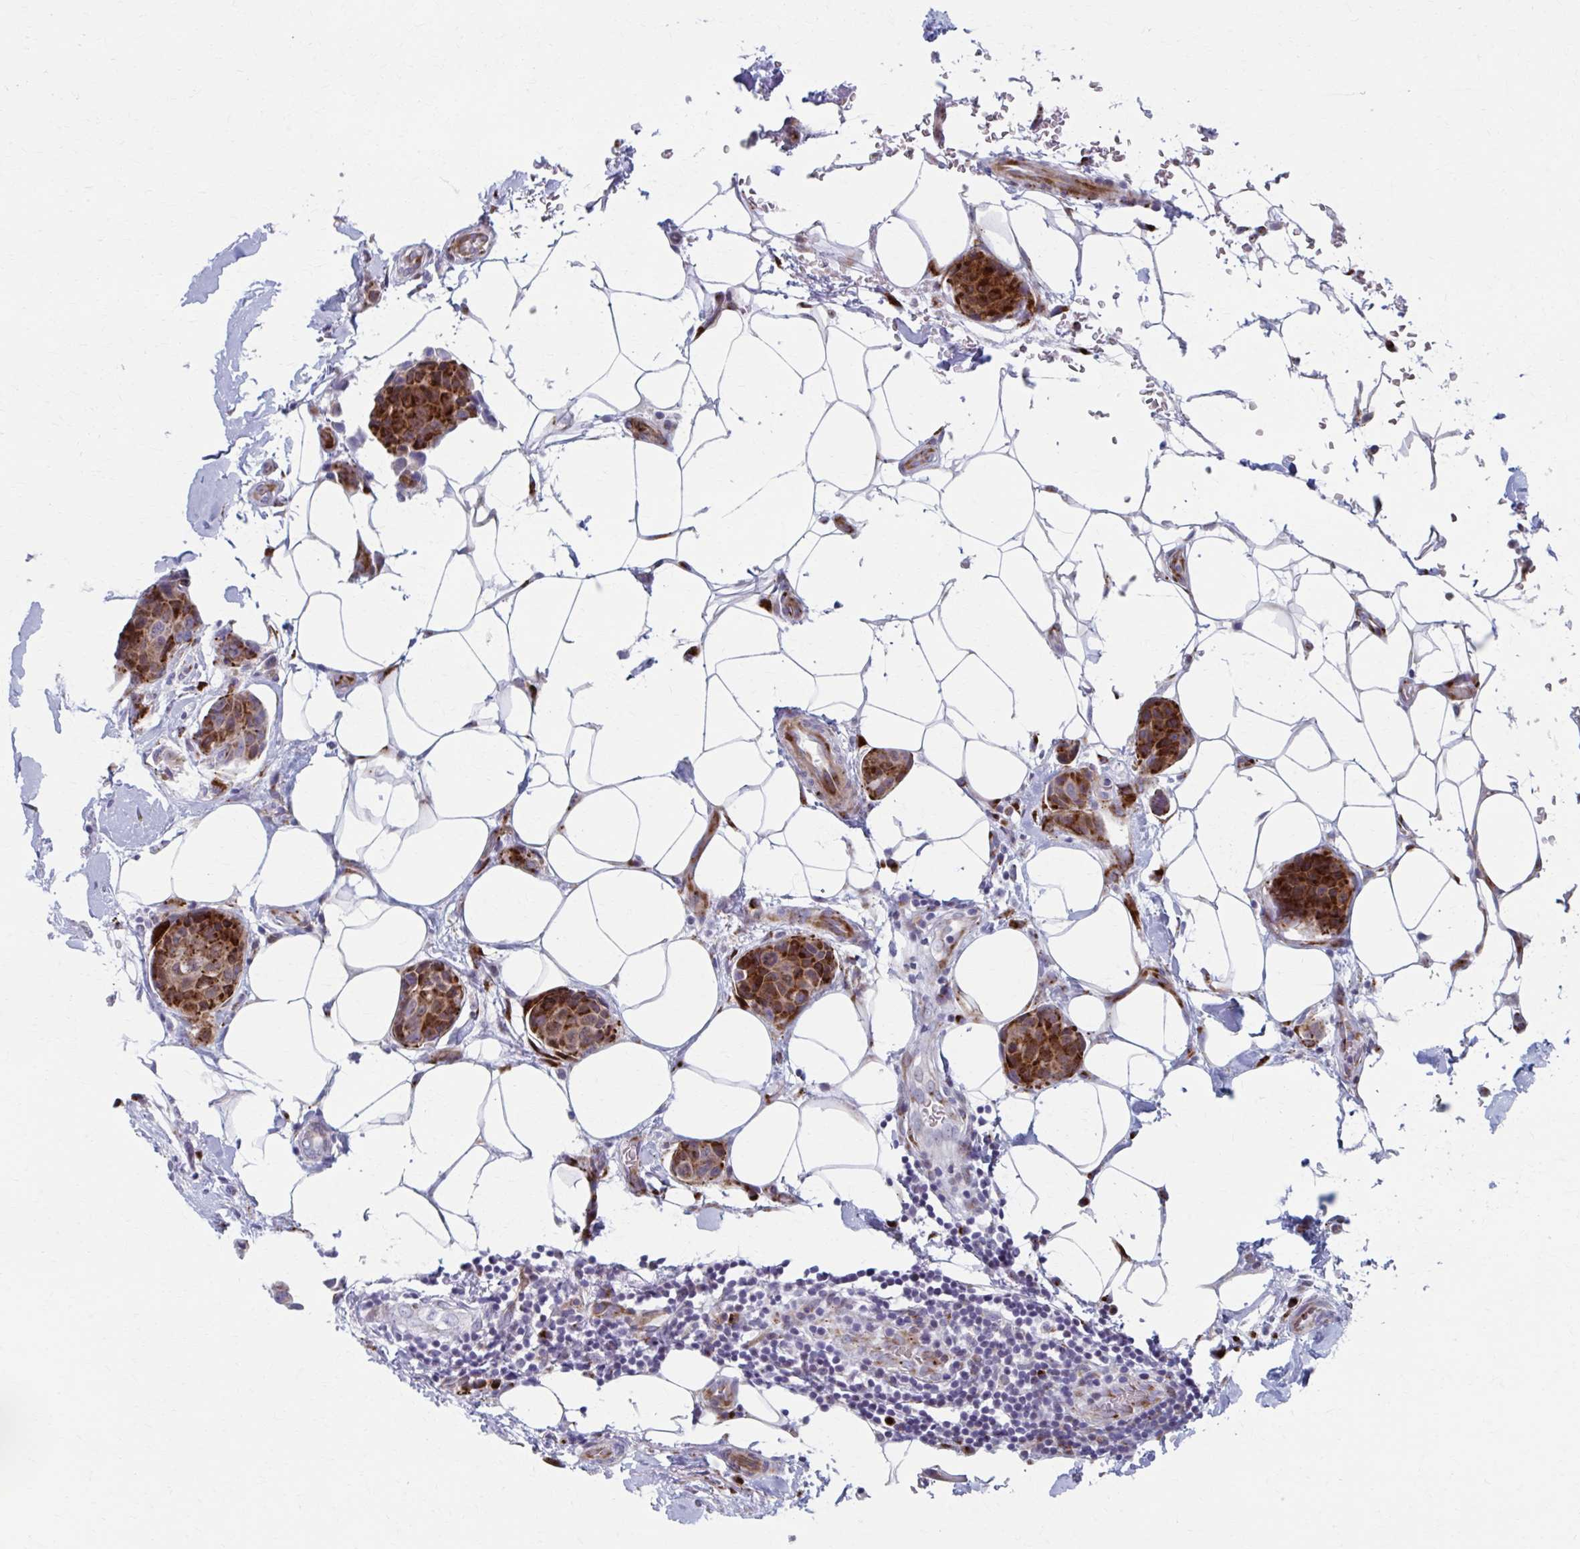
{"staining": {"intensity": "strong", "quantity": ">75%", "location": "cytoplasmic/membranous"}, "tissue": "breast cancer", "cell_type": "Tumor cells", "image_type": "cancer", "snomed": [{"axis": "morphology", "description": "Duct carcinoma"}, {"axis": "topography", "description": "Breast"}, {"axis": "topography", "description": "Lymph node"}], "caption": "Immunohistochemical staining of human invasive ductal carcinoma (breast) shows strong cytoplasmic/membranous protein positivity in approximately >75% of tumor cells.", "gene": "OLFM2", "patient": {"sex": "female", "age": 80}}